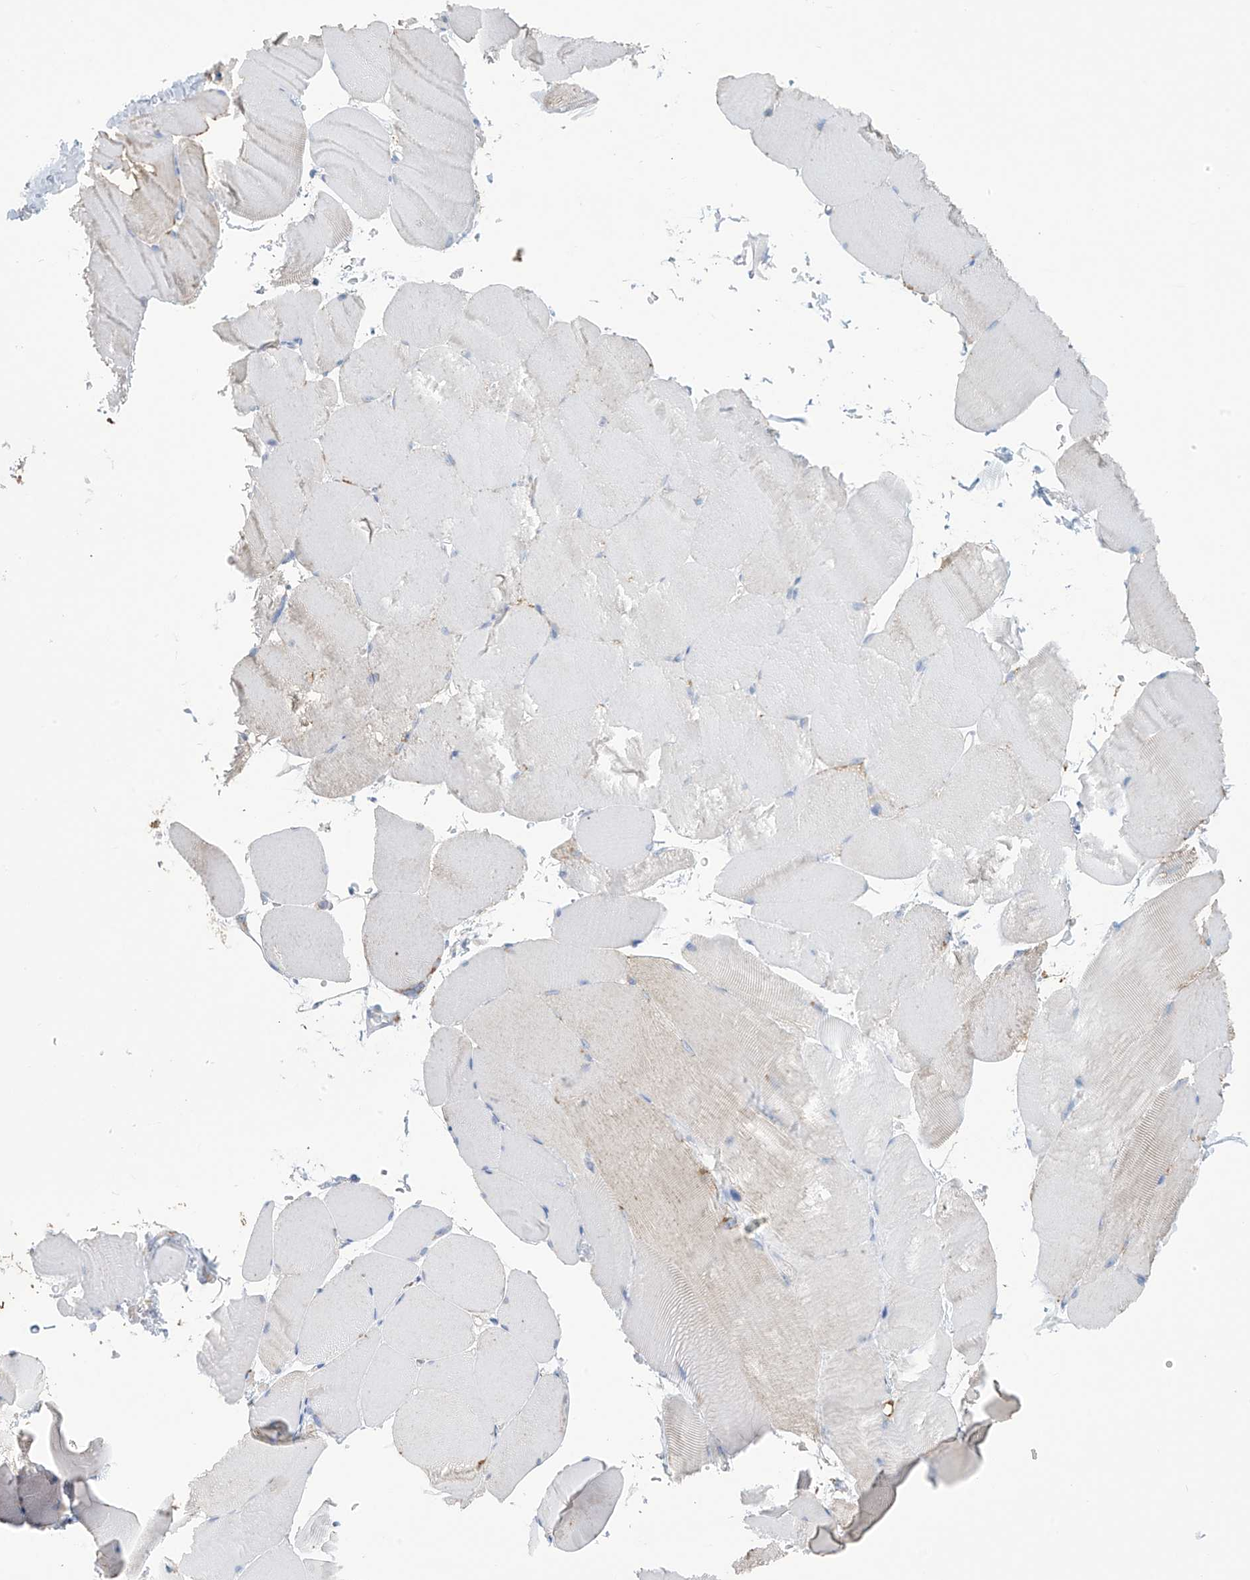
{"staining": {"intensity": "negative", "quantity": "none", "location": "none"}, "tissue": "skeletal muscle", "cell_type": "Myocytes", "image_type": "normal", "snomed": [{"axis": "morphology", "description": "Normal tissue, NOS"}, {"axis": "topography", "description": "Skeletal muscle"}, {"axis": "topography", "description": "Parathyroid gland"}], "caption": "The photomicrograph exhibits no significant expression in myocytes of skeletal muscle.", "gene": "OGT", "patient": {"sex": "female", "age": 37}}